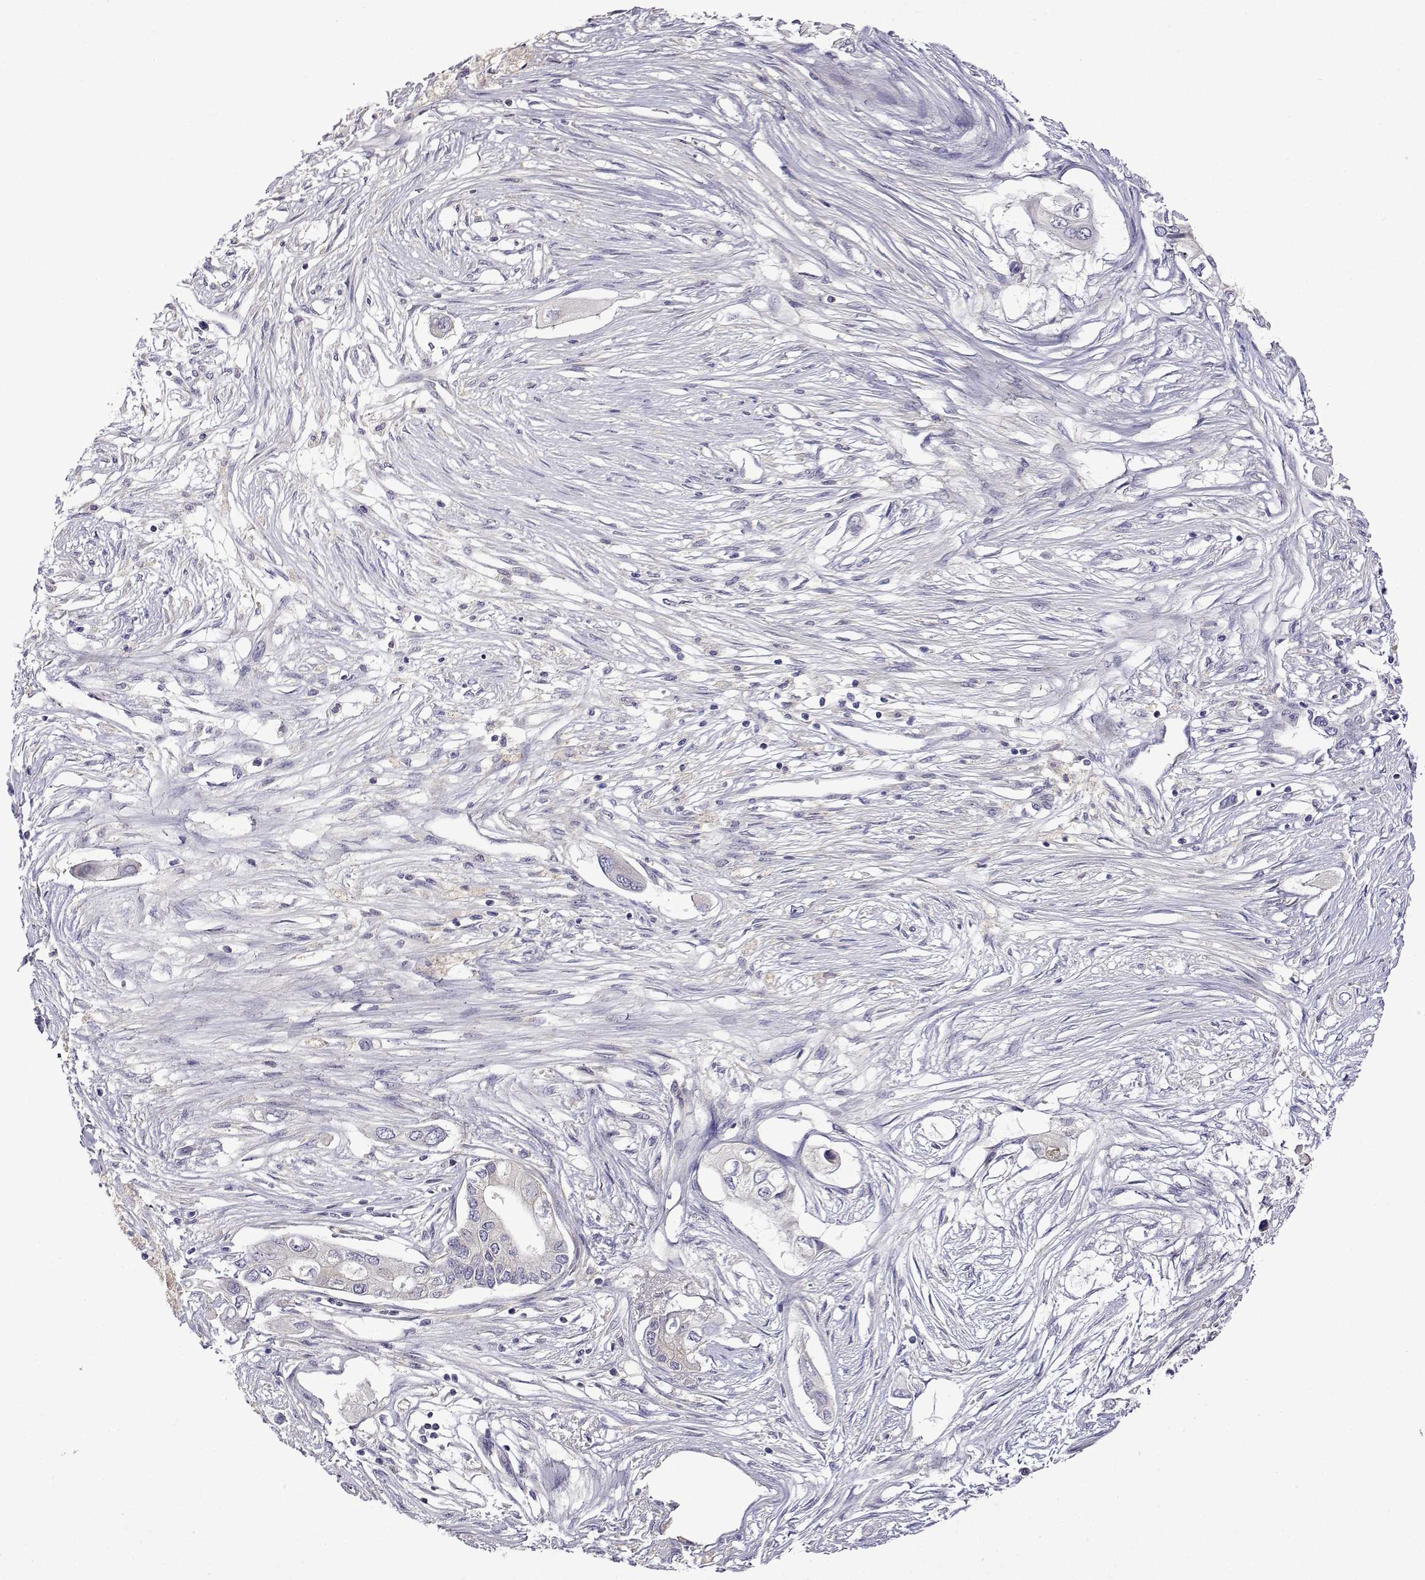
{"staining": {"intensity": "negative", "quantity": "none", "location": "none"}, "tissue": "pancreatic cancer", "cell_type": "Tumor cells", "image_type": "cancer", "snomed": [{"axis": "morphology", "description": "Adenocarcinoma, NOS"}, {"axis": "topography", "description": "Pancreas"}], "caption": "This is an immunohistochemistry (IHC) histopathology image of pancreatic cancer. There is no staining in tumor cells.", "gene": "SULT2A1", "patient": {"sex": "female", "age": 63}}